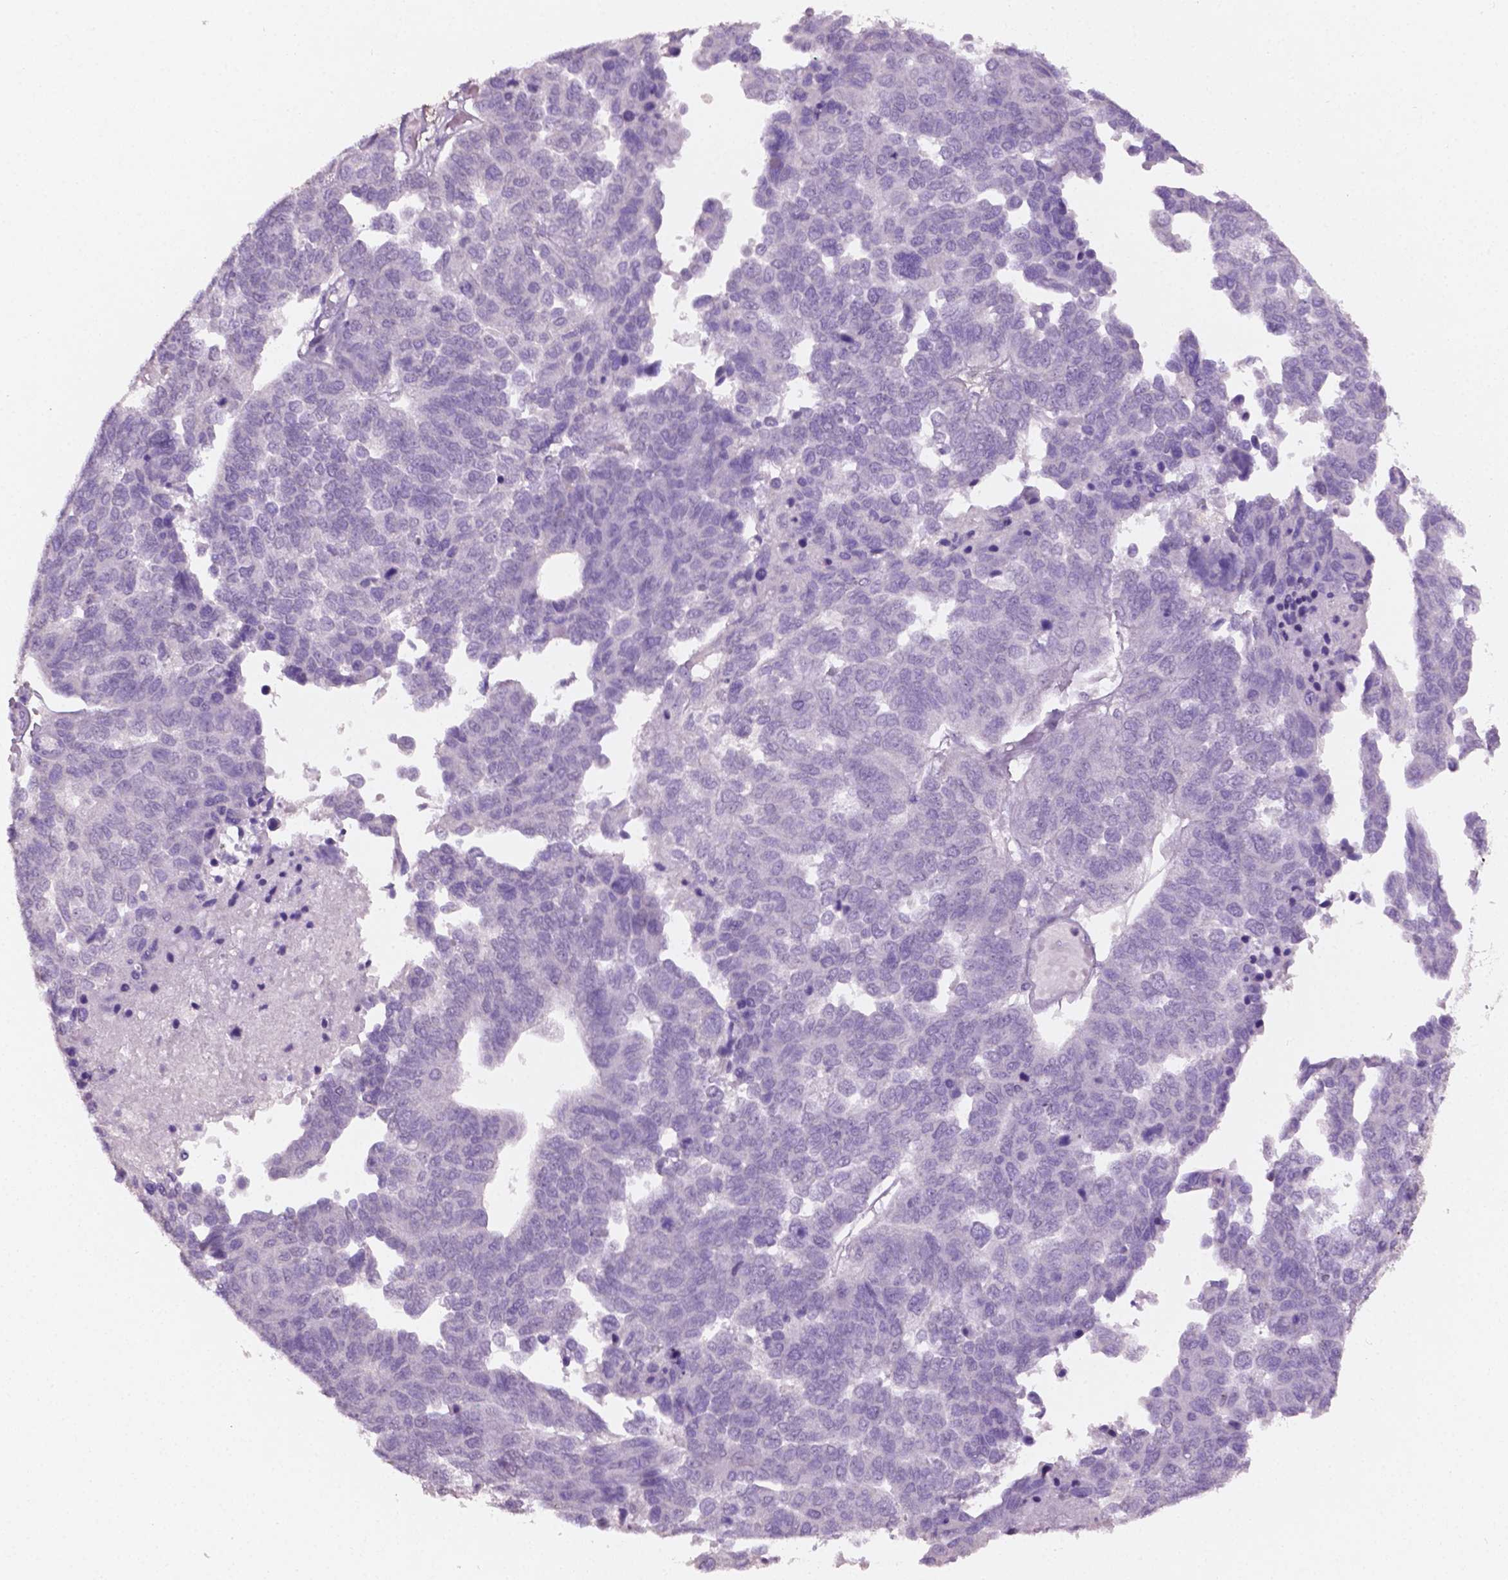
{"staining": {"intensity": "negative", "quantity": "none", "location": "none"}, "tissue": "ovarian cancer", "cell_type": "Tumor cells", "image_type": "cancer", "snomed": [{"axis": "morphology", "description": "Cystadenocarcinoma, serous, NOS"}, {"axis": "topography", "description": "Ovary"}], "caption": "Immunohistochemical staining of serous cystadenocarcinoma (ovarian) displays no significant positivity in tumor cells.", "gene": "DLG2", "patient": {"sex": "female", "age": 64}}